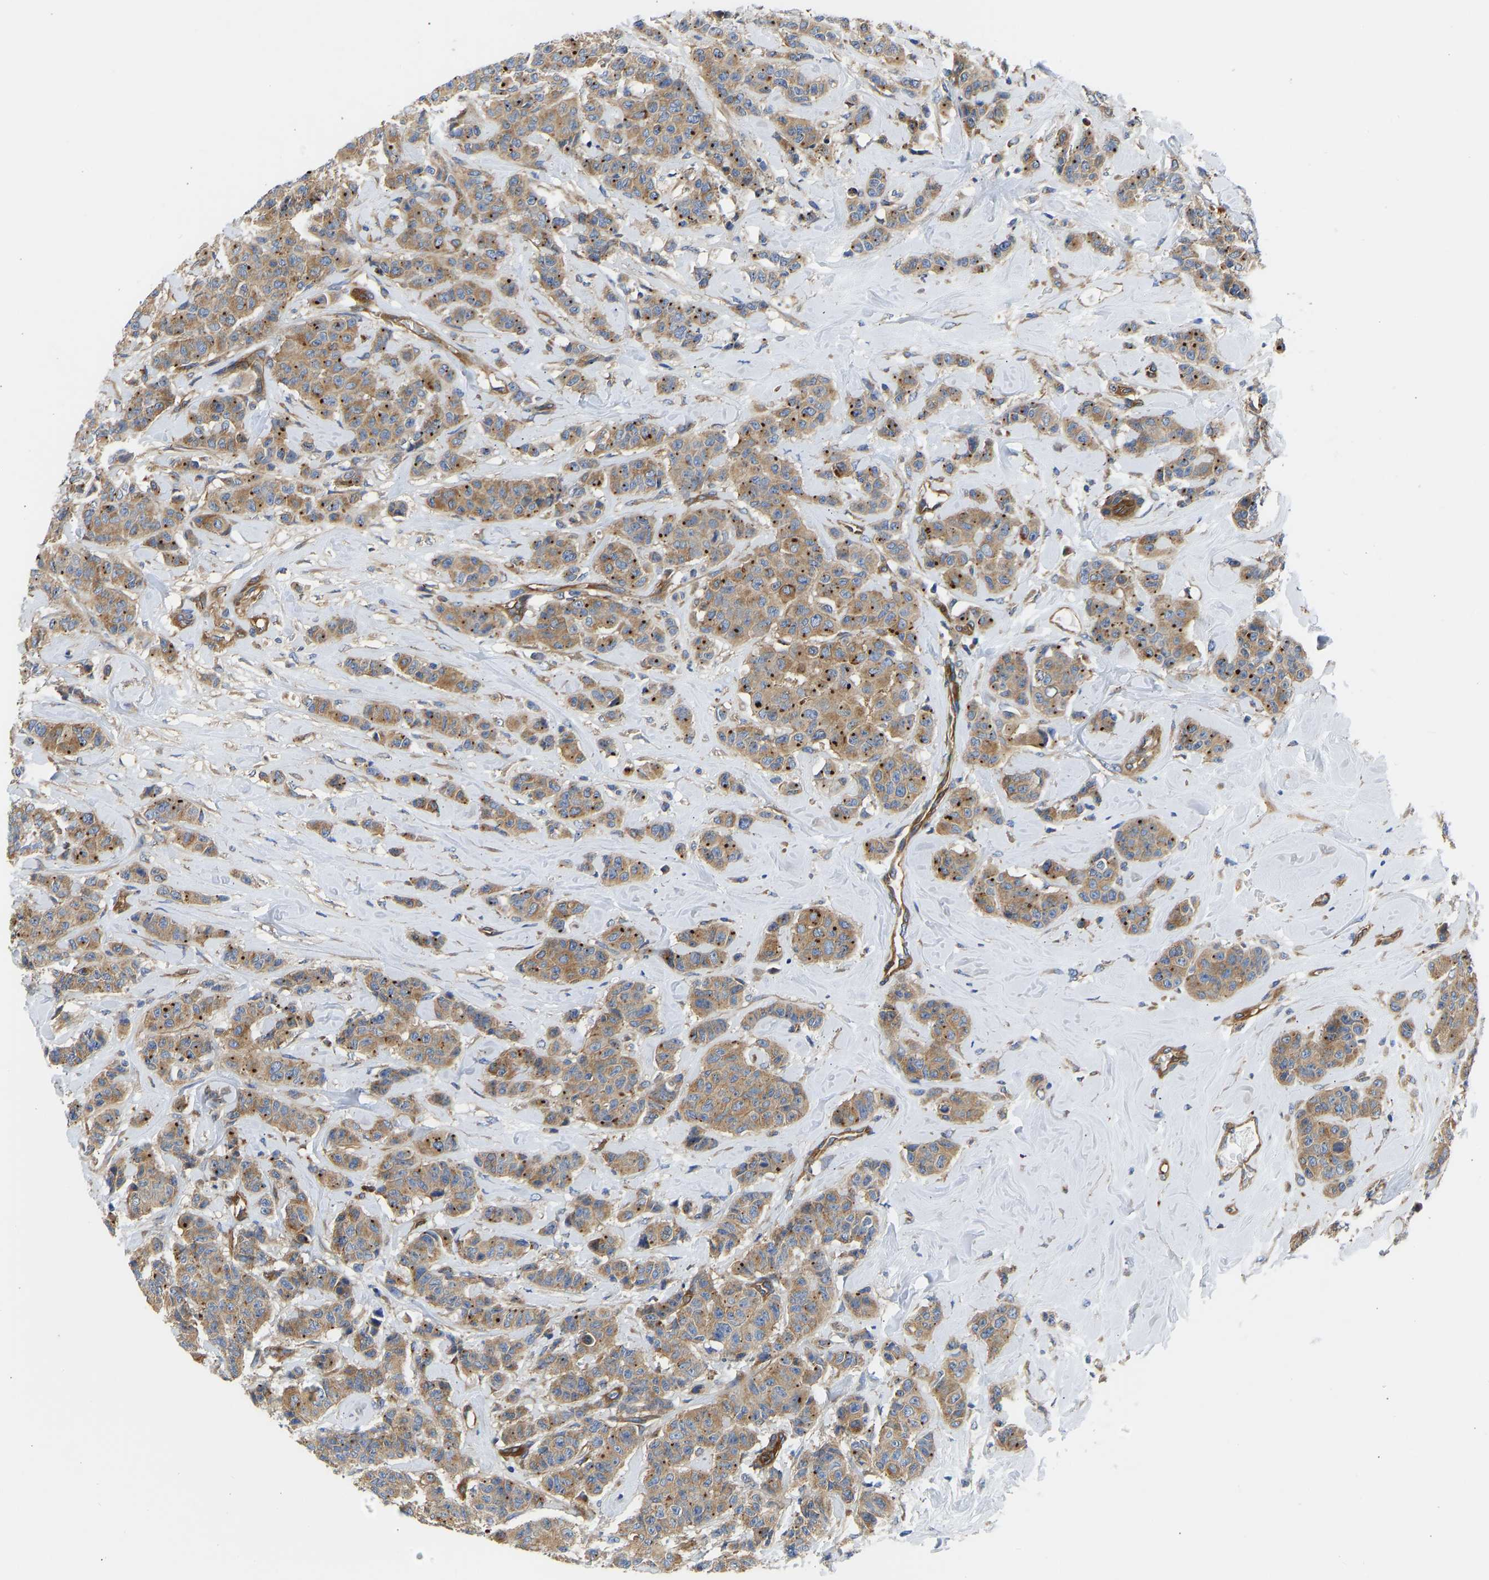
{"staining": {"intensity": "strong", "quantity": ">75%", "location": "cytoplasmic/membranous"}, "tissue": "breast cancer", "cell_type": "Tumor cells", "image_type": "cancer", "snomed": [{"axis": "morphology", "description": "Normal tissue, NOS"}, {"axis": "morphology", "description": "Duct carcinoma"}, {"axis": "topography", "description": "Breast"}], "caption": "Immunohistochemistry (DAB) staining of breast cancer (infiltrating ductal carcinoma) demonstrates strong cytoplasmic/membranous protein positivity in approximately >75% of tumor cells.", "gene": "MYO1C", "patient": {"sex": "female", "age": 40}}